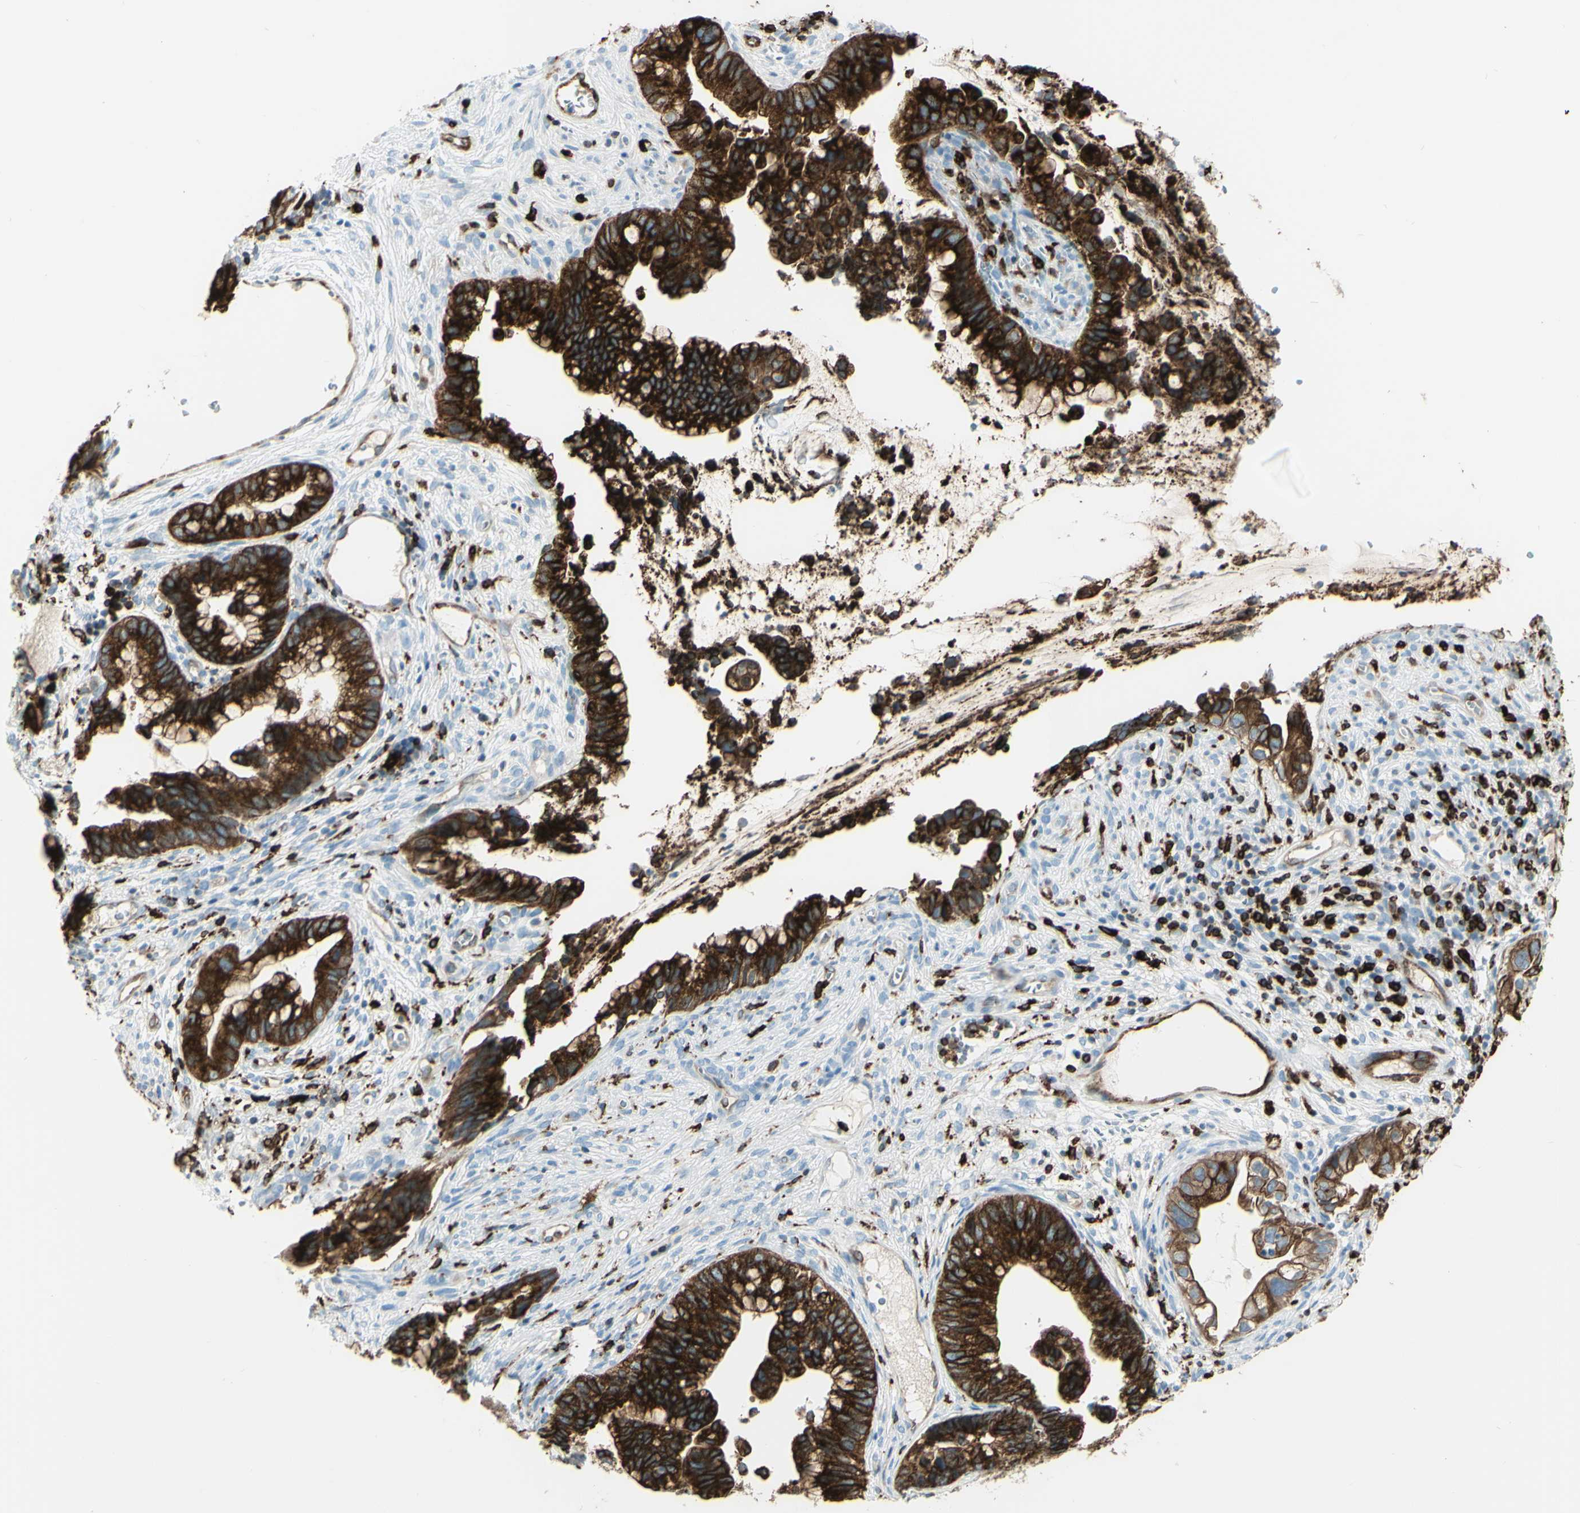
{"staining": {"intensity": "strong", "quantity": ">75%", "location": "cytoplasmic/membranous"}, "tissue": "cervical cancer", "cell_type": "Tumor cells", "image_type": "cancer", "snomed": [{"axis": "morphology", "description": "Adenocarcinoma, NOS"}, {"axis": "topography", "description": "Cervix"}], "caption": "Cervical cancer stained with DAB IHC displays high levels of strong cytoplasmic/membranous staining in about >75% of tumor cells.", "gene": "CD74", "patient": {"sex": "female", "age": 44}}